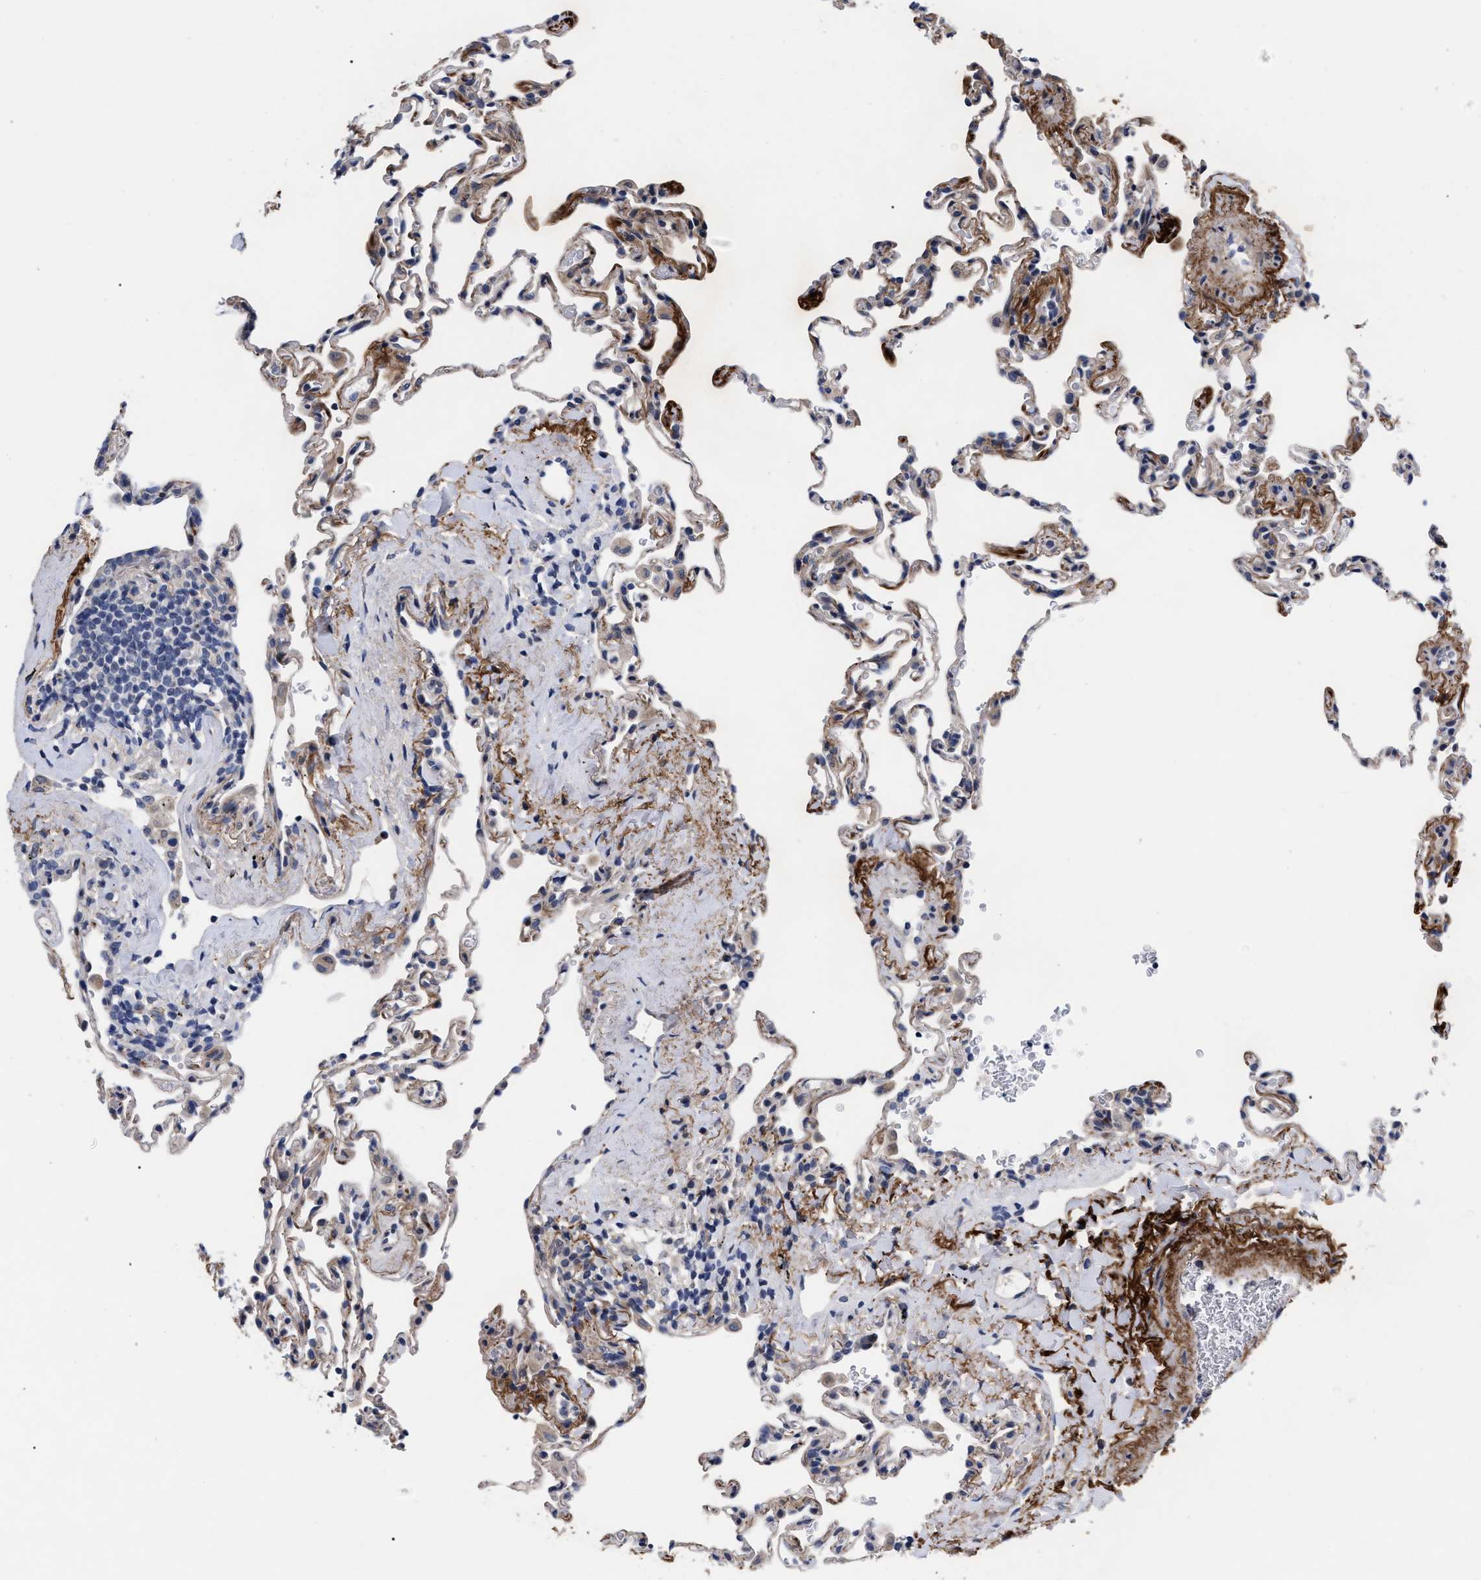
{"staining": {"intensity": "negative", "quantity": "none", "location": "none"}, "tissue": "lung", "cell_type": "Alveolar cells", "image_type": "normal", "snomed": [{"axis": "morphology", "description": "Normal tissue, NOS"}, {"axis": "topography", "description": "Lung"}], "caption": "An immunohistochemistry (IHC) micrograph of normal lung is shown. There is no staining in alveolar cells of lung.", "gene": "CCN5", "patient": {"sex": "male", "age": 59}}